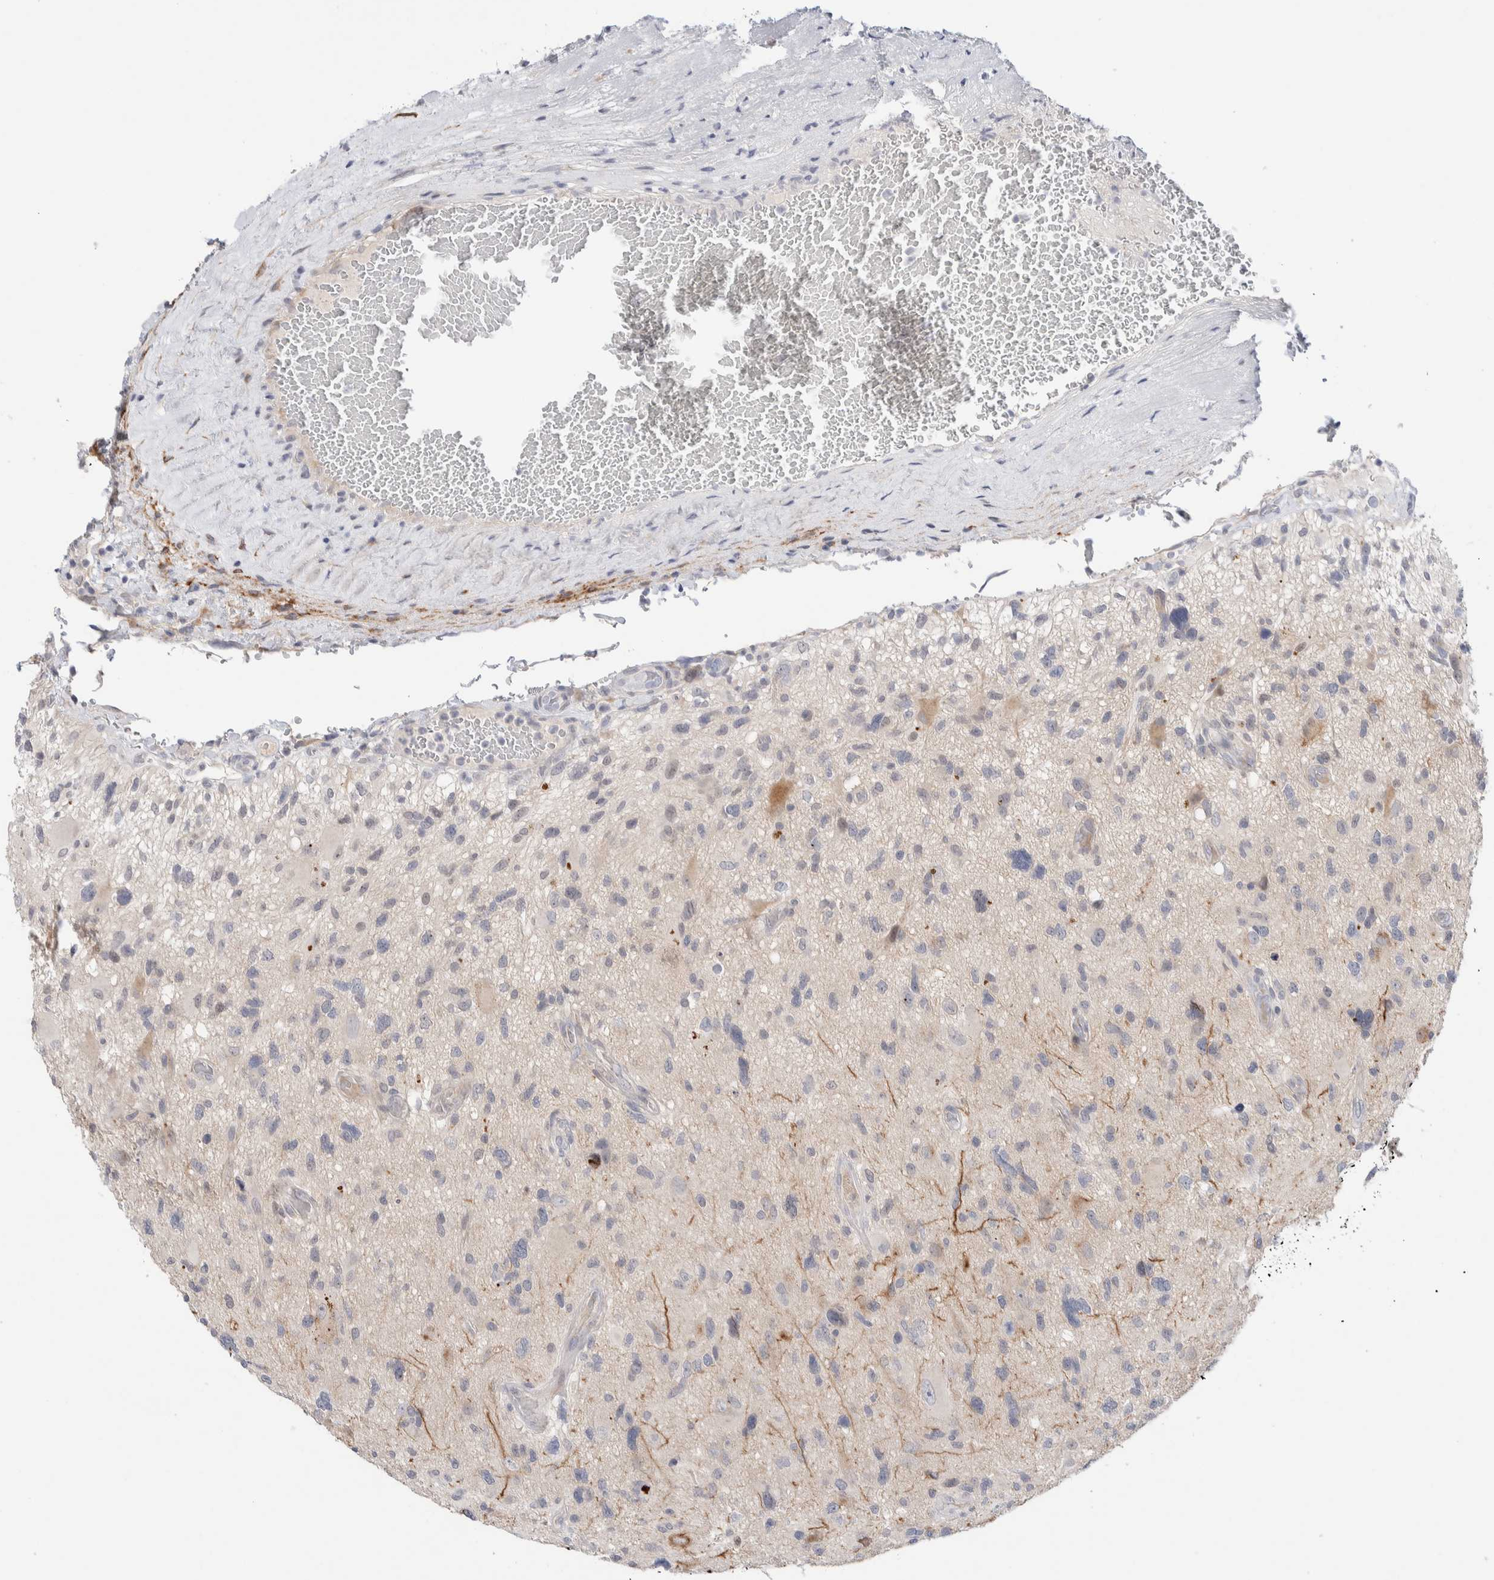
{"staining": {"intensity": "negative", "quantity": "none", "location": "none"}, "tissue": "glioma", "cell_type": "Tumor cells", "image_type": "cancer", "snomed": [{"axis": "morphology", "description": "Glioma, malignant, High grade"}, {"axis": "topography", "description": "Brain"}], "caption": "An IHC histopathology image of malignant glioma (high-grade) is shown. There is no staining in tumor cells of malignant glioma (high-grade). (Immunohistochemistry (ihc), brightfield microscopy, high magnification).", "gene": "DNAJB6", "patient": {"sex": "male", "age": 33}}